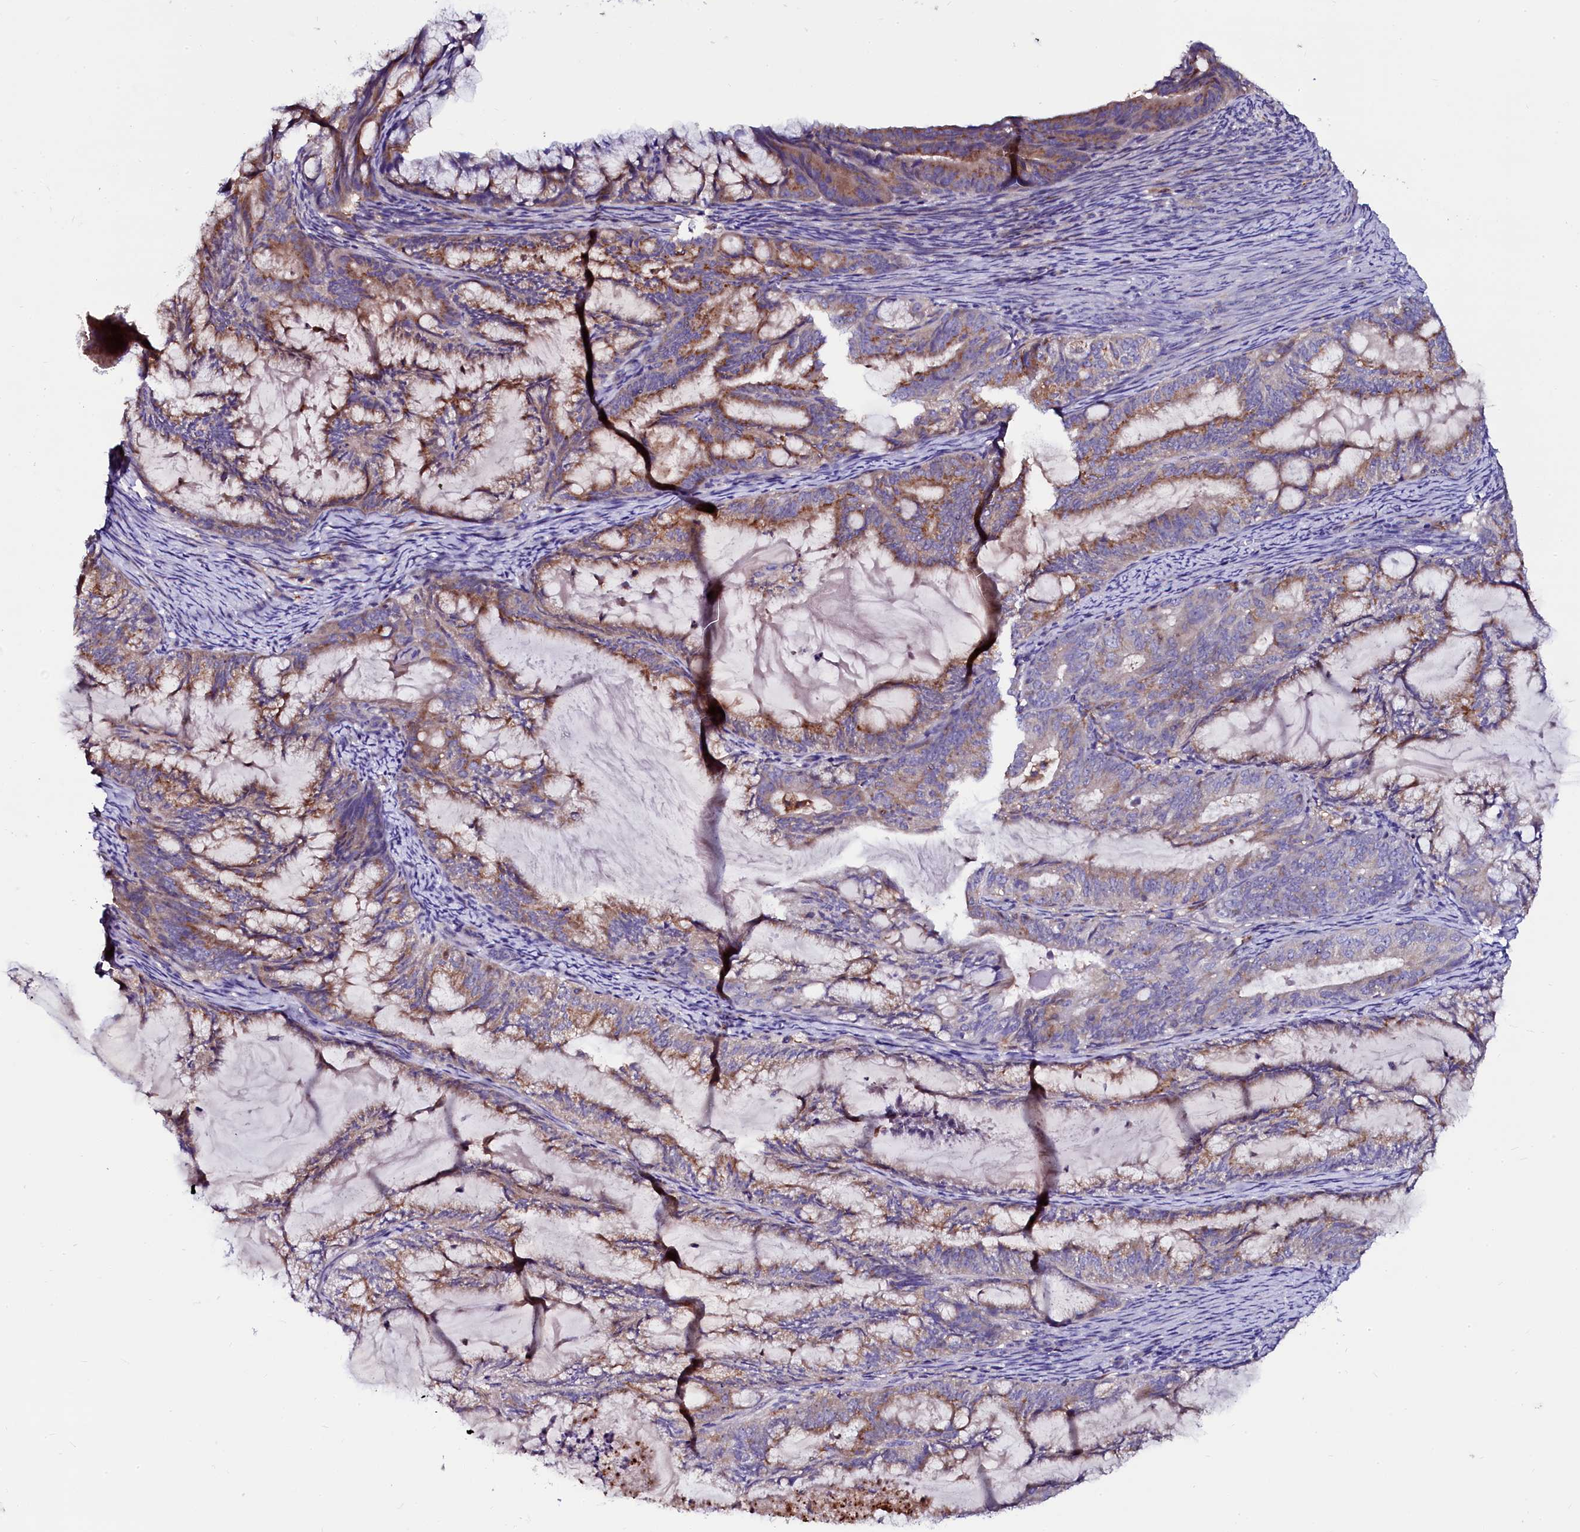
{"staining": {"intensity": "moderate", "quantity": "25%-75%", "location": "cytoplasmic/membranous"}, "tissue": "endometrial cancer", "cell_type": "Tumor cells", "image_type": "cancer", "snomed": [{"axis": "morphology", "description": "Adenocarcinoma, NOS"}, {"axis": "topography", "description": "Endometrium"}], "caption": "Protein expression analysis of human endometrial cancer reveals moderate cytoplasmic/membranous expression in approximately 25%-75% of tumor cells.", "gene": "OTOL1", "patient": {"sex": "female", "age": 86}}